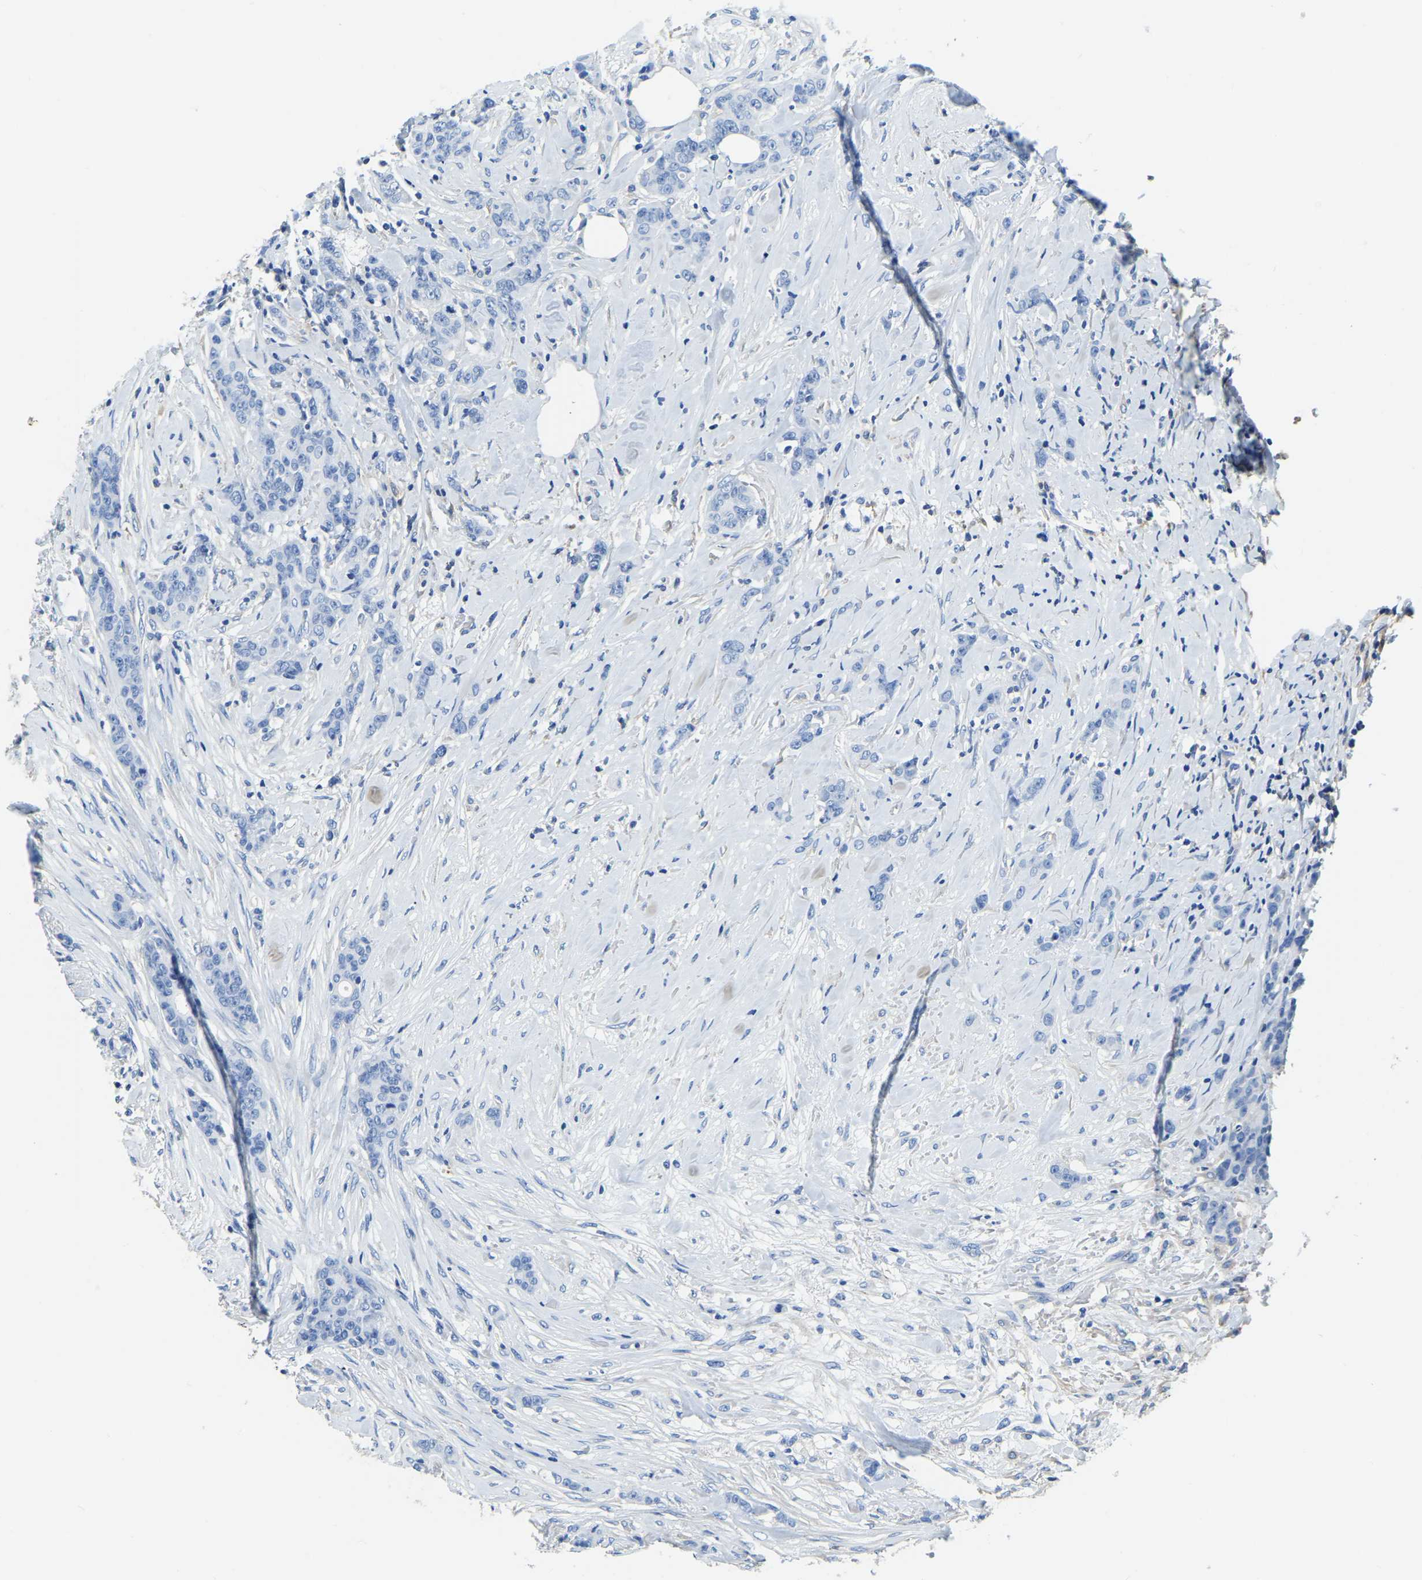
{"staining": {"intensity": "negative", "quantity": "none", "location": "none"}, "tissue": "breast cancer", "cell_type": "Tumor cells", "image_type": "cancer", "snomed": [{"axis": "morphology", "description": "Duct carcinoma"}, {"axis": "topography", "description": "Breast"}], "caption": "Tumor cells show no significant protein expression in breast cancer (invasive ductal carcinoma).", "gene": "ZDHHC13", "patient": {"sex": "female", "age": 40}}